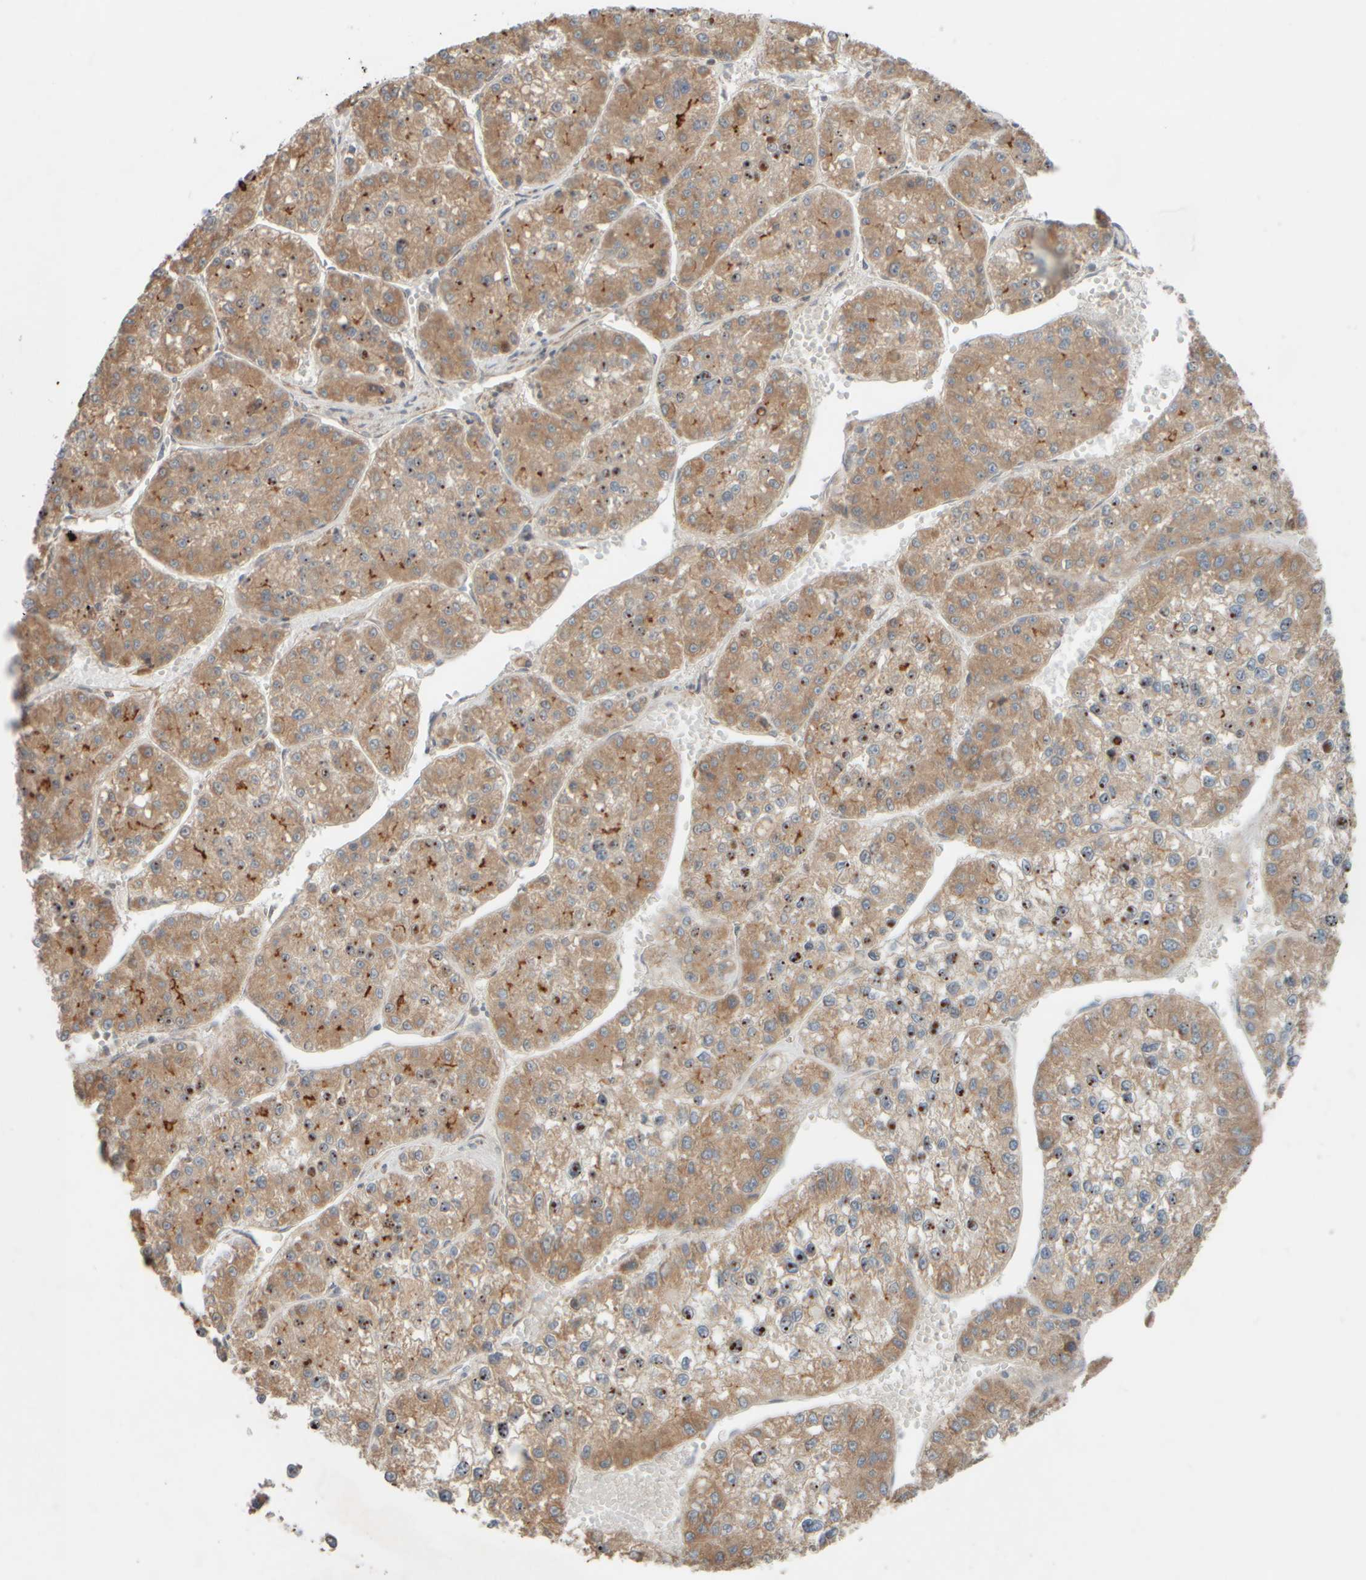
{"staining": {"intensity": "moderate", "quantity": ">75%", "location": "cytoplasmic/membranous"}, "tissue": "liver cancer", "cell_type": "Tumor cells", "image_type": "cancer", "snomed": [{"axis": "morphology", "description": "Carcinoma, Hepatocellular, NOS"}, {"axis": "topography", "description": "Liver"}], "caption": "Hepatocellular carcinoma (liver) was stained to show a protein in brown. There is medium levels of moderate cytoplasmic/membranous positivity in about >75% of tumor cells.", "gene": "EIF2B3", "patient": {"sex": "female", "age": 73}}